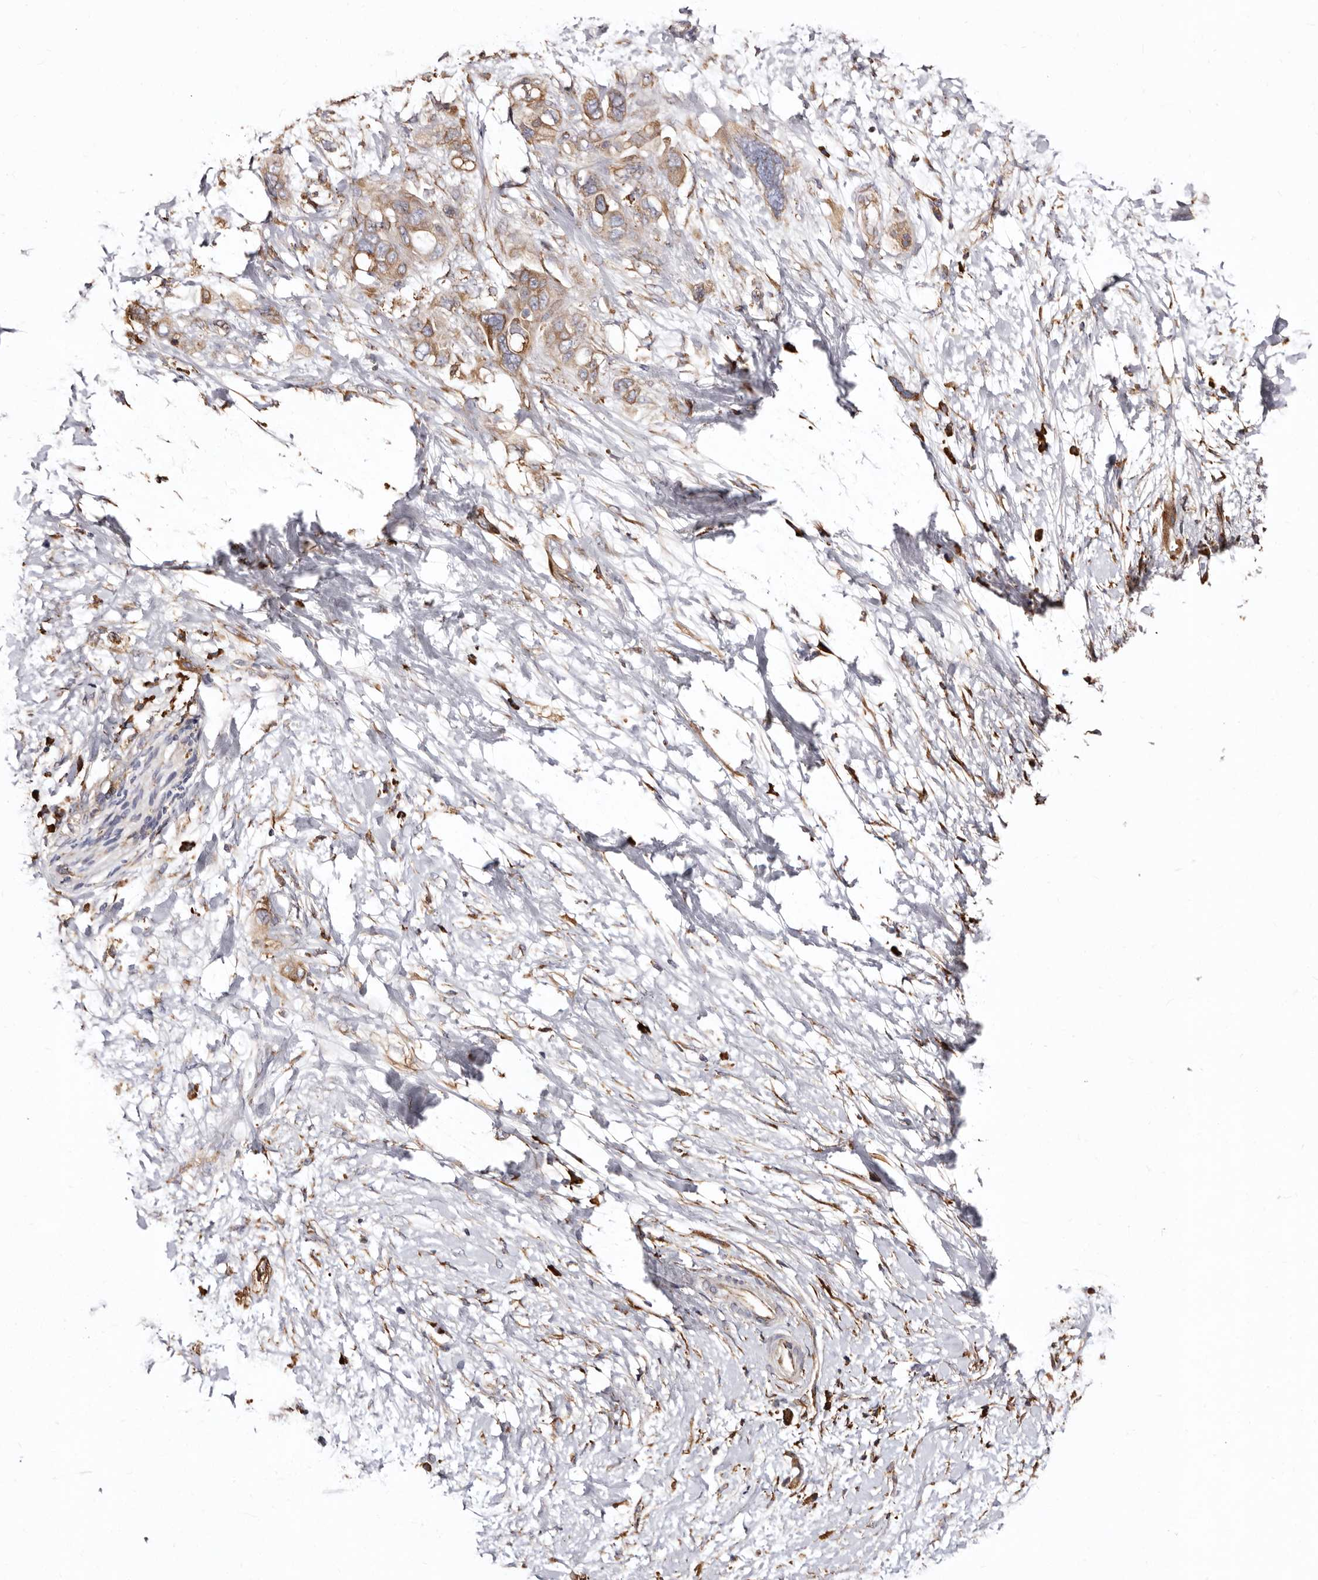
{"staining": {"intensity": "moderate", "quantity": ">75%", "location": "cytoplasmic/membranous"}, "tissue": "pancreatic cancer", "cell_type": "Tumor cells", "image_type": "cancer", "snomed": [{"axis": "morphology", "description": "Adenocarcinoma, NOS"}, {"axis": "topography", "description": "Pancreas"}], "caption": "Moderate cytoplasmic/membranous positivity for a protein is appreciated in about >75% of tumor cells of pancreatic cancer (adenocarcinoma) using immunohistochemistry.", "gene": "ACBD6", "patient": {"sex": "female", "age": 56}}